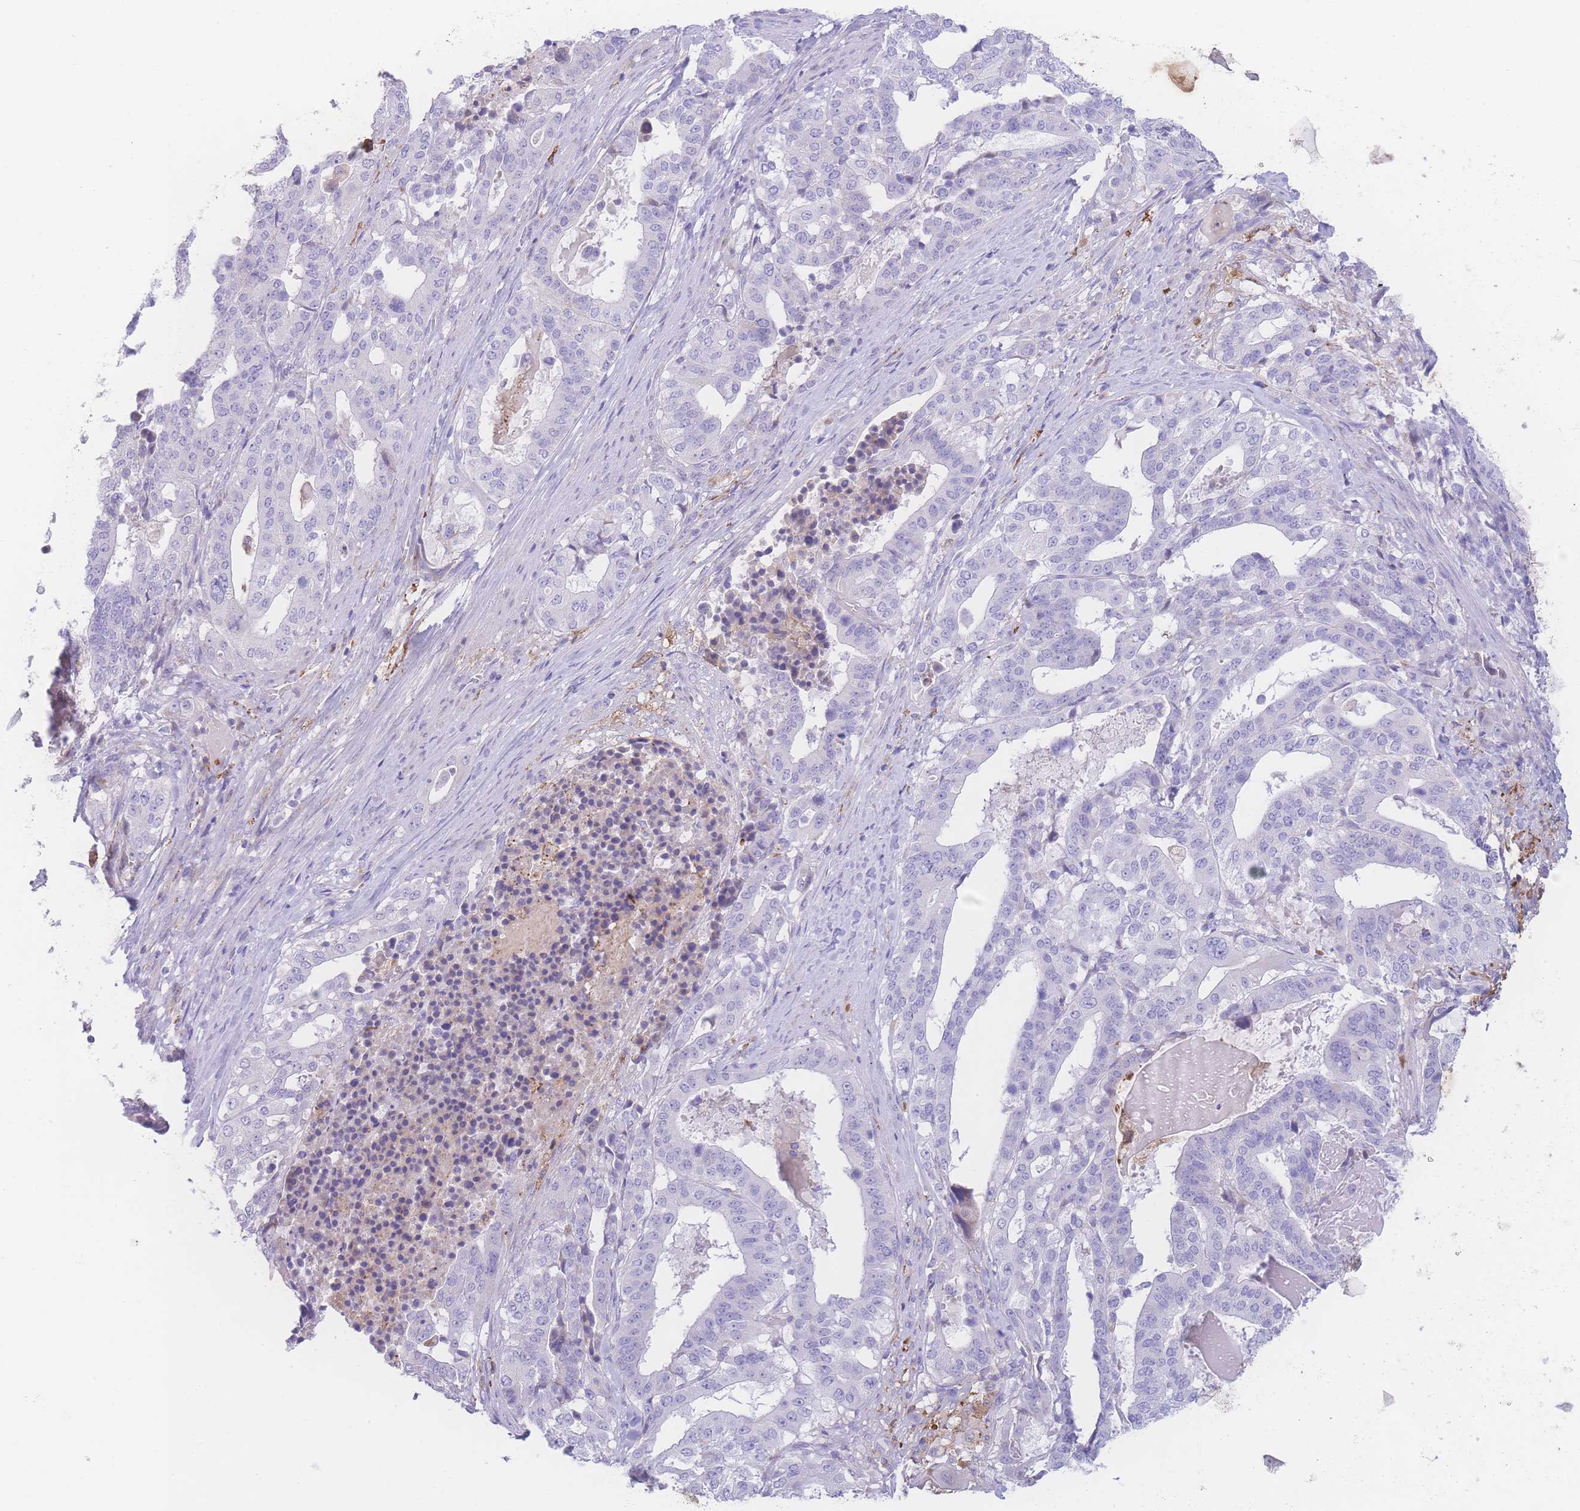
{"staining": {"intensity": "negative", "quantity": "none", "location": "none"}, "tissue": "stomach cancer", "cell_type": "Tumor cells", "image_type": "cancer", "snomed": [{"axis": "morphology", "description": "Adenocarcinoma, NOS"}, {"axis": "topography", "description": "Stomach"}], "caption": "This is a micrograph of immunohistochemistry (IHC) staining of adenocarcinoma (stomach), which shows no expression in tumor cells. The staining is performed using DAB brown chromogen with nuclei counter-stained in using hematoxylin.", "gene": "NBEAL1", "patient": {"sex": "male", "age": 48}}